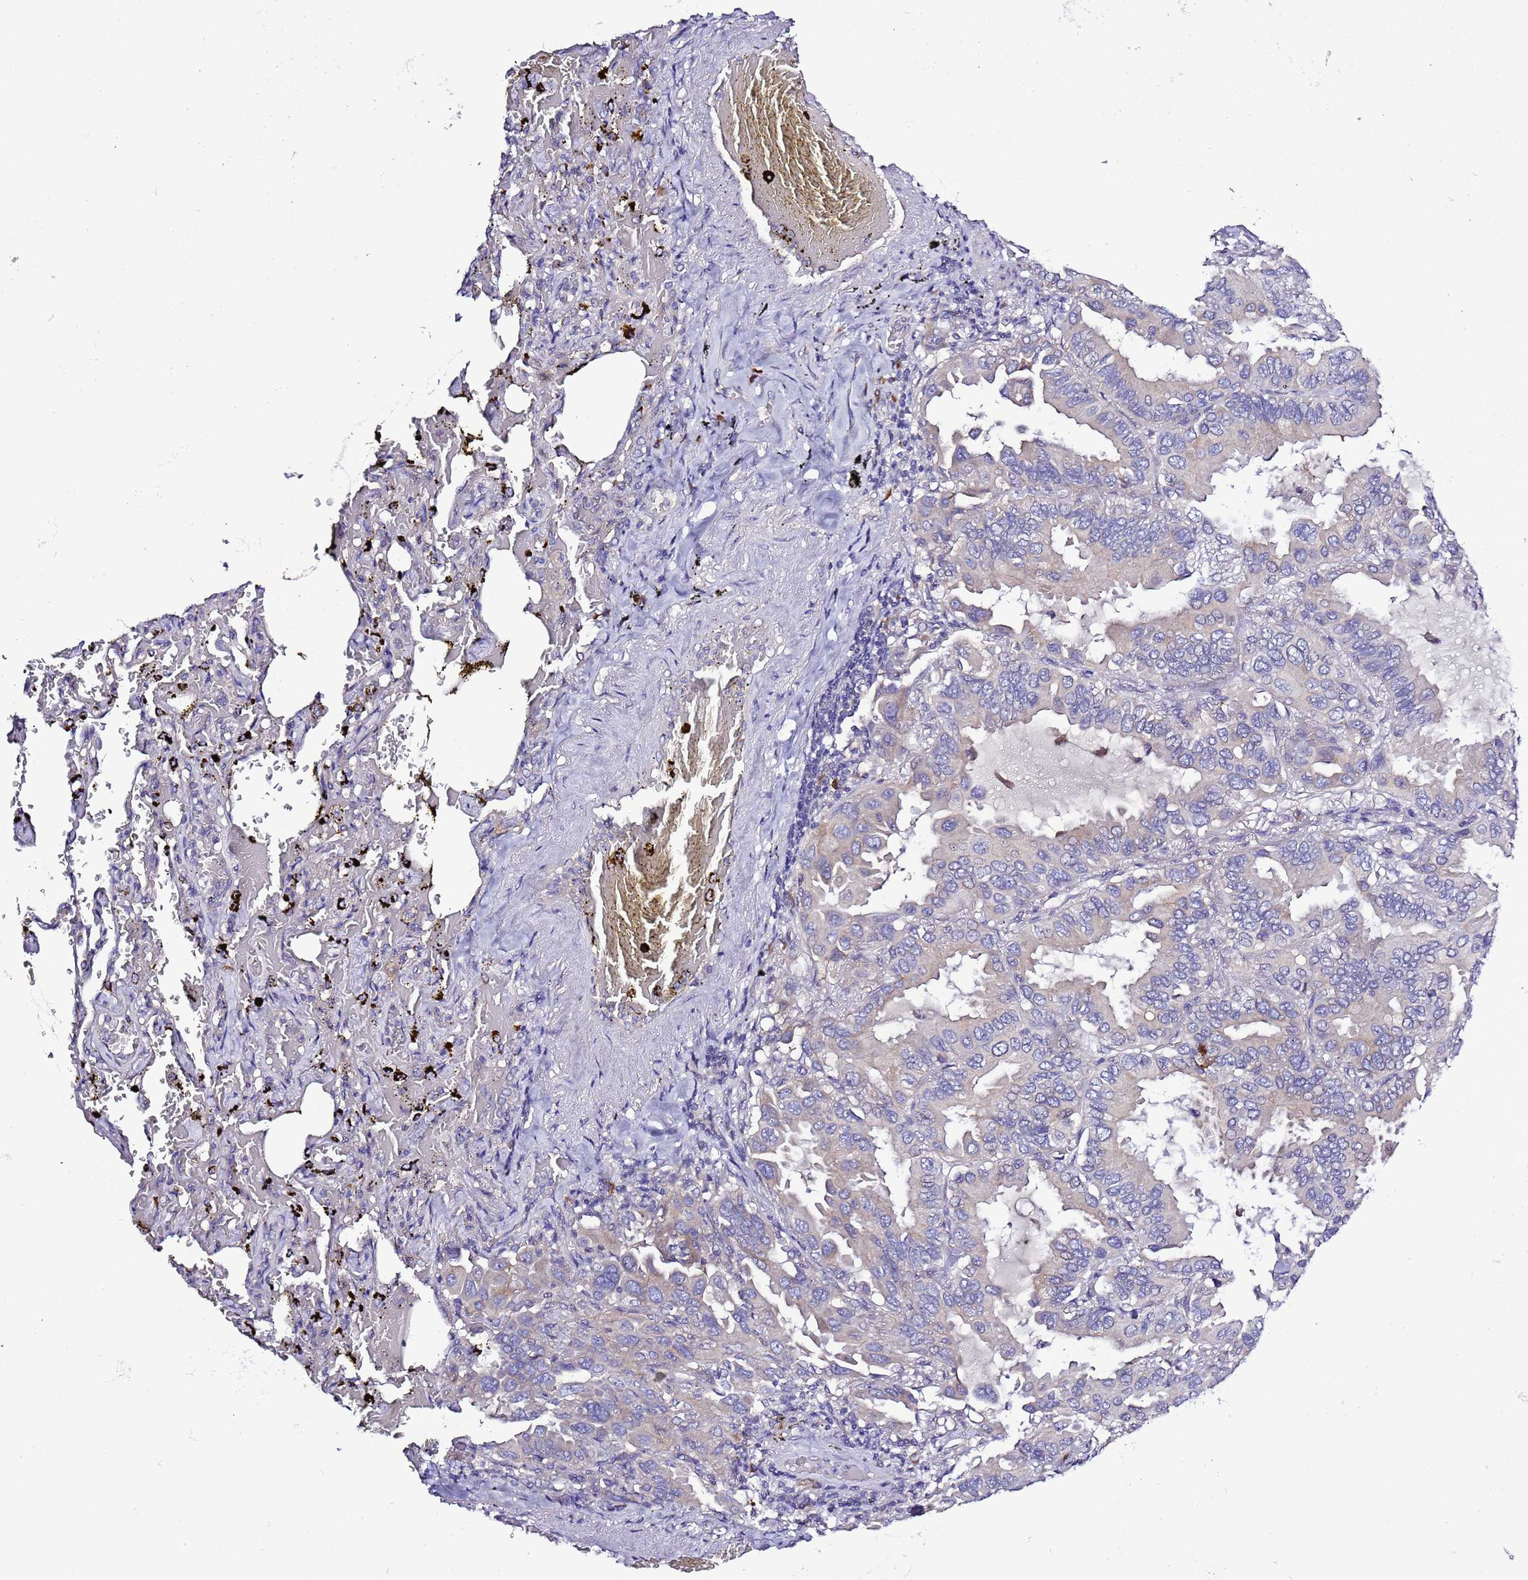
{"staining": {"intensity": "negative", "quantity": "none", "location": "none"}, "tissue": "lung cancer", "cell_type": "Tumor cells", "image_type": "cancer", "snomed": [{"axis": "morphology", "description": "Adenocarcinoma, NOS"}, {"axis": "topography", "description": "Lung"}], "caption": "Immunohistochemical staining of human adenocarcinoma (lung) shows no significant staining in tumor cells. Brightfield microscopy of IHC stained with DAB (brown) and hematoxylin (blue), captured at high magnification.", "gene": "SPCS1", "patient": {"sex": "male", "age": 64}}